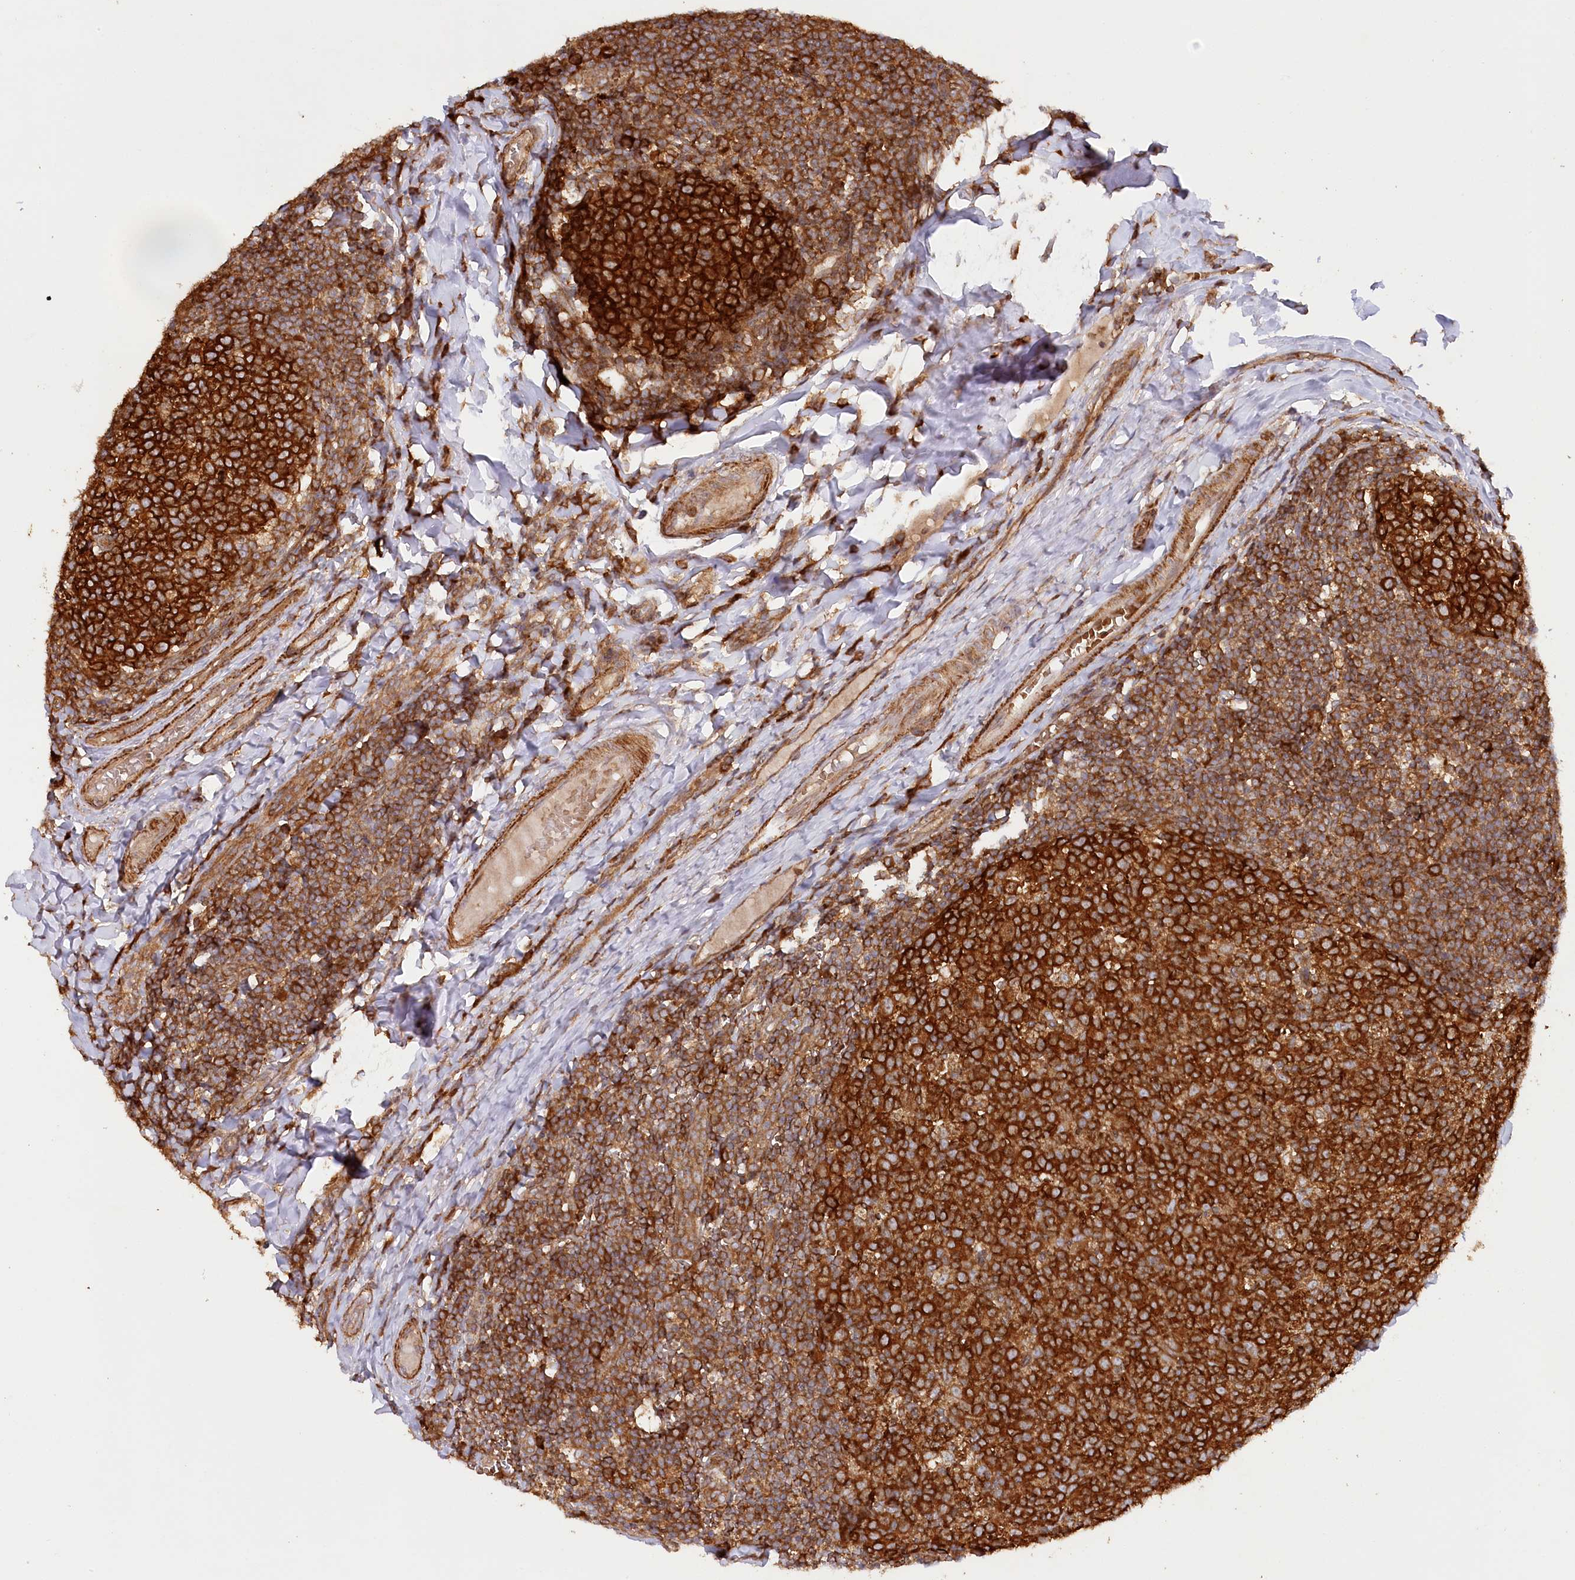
{"staining": {"intensity": "strong", "quantity": ">75%", "location": "cytoplasmic/membranous"}, "tissue": "tonsil", "cell_type": "Germinal center cells", "image_type": "normal", "snomed": [{"axis": "morphology", "description": "Normal tissue, NOS"}, {"axis": "topography", "description": "Tonsil"}], "caption": "Brown immunohistochemical staining in unremarkable human tonsil shows strong cytoplasmic/membranous staining in about >75% of germinal center cells.", "gene": "PAIP2", "patient": {"sex": "female", "age": 19}}